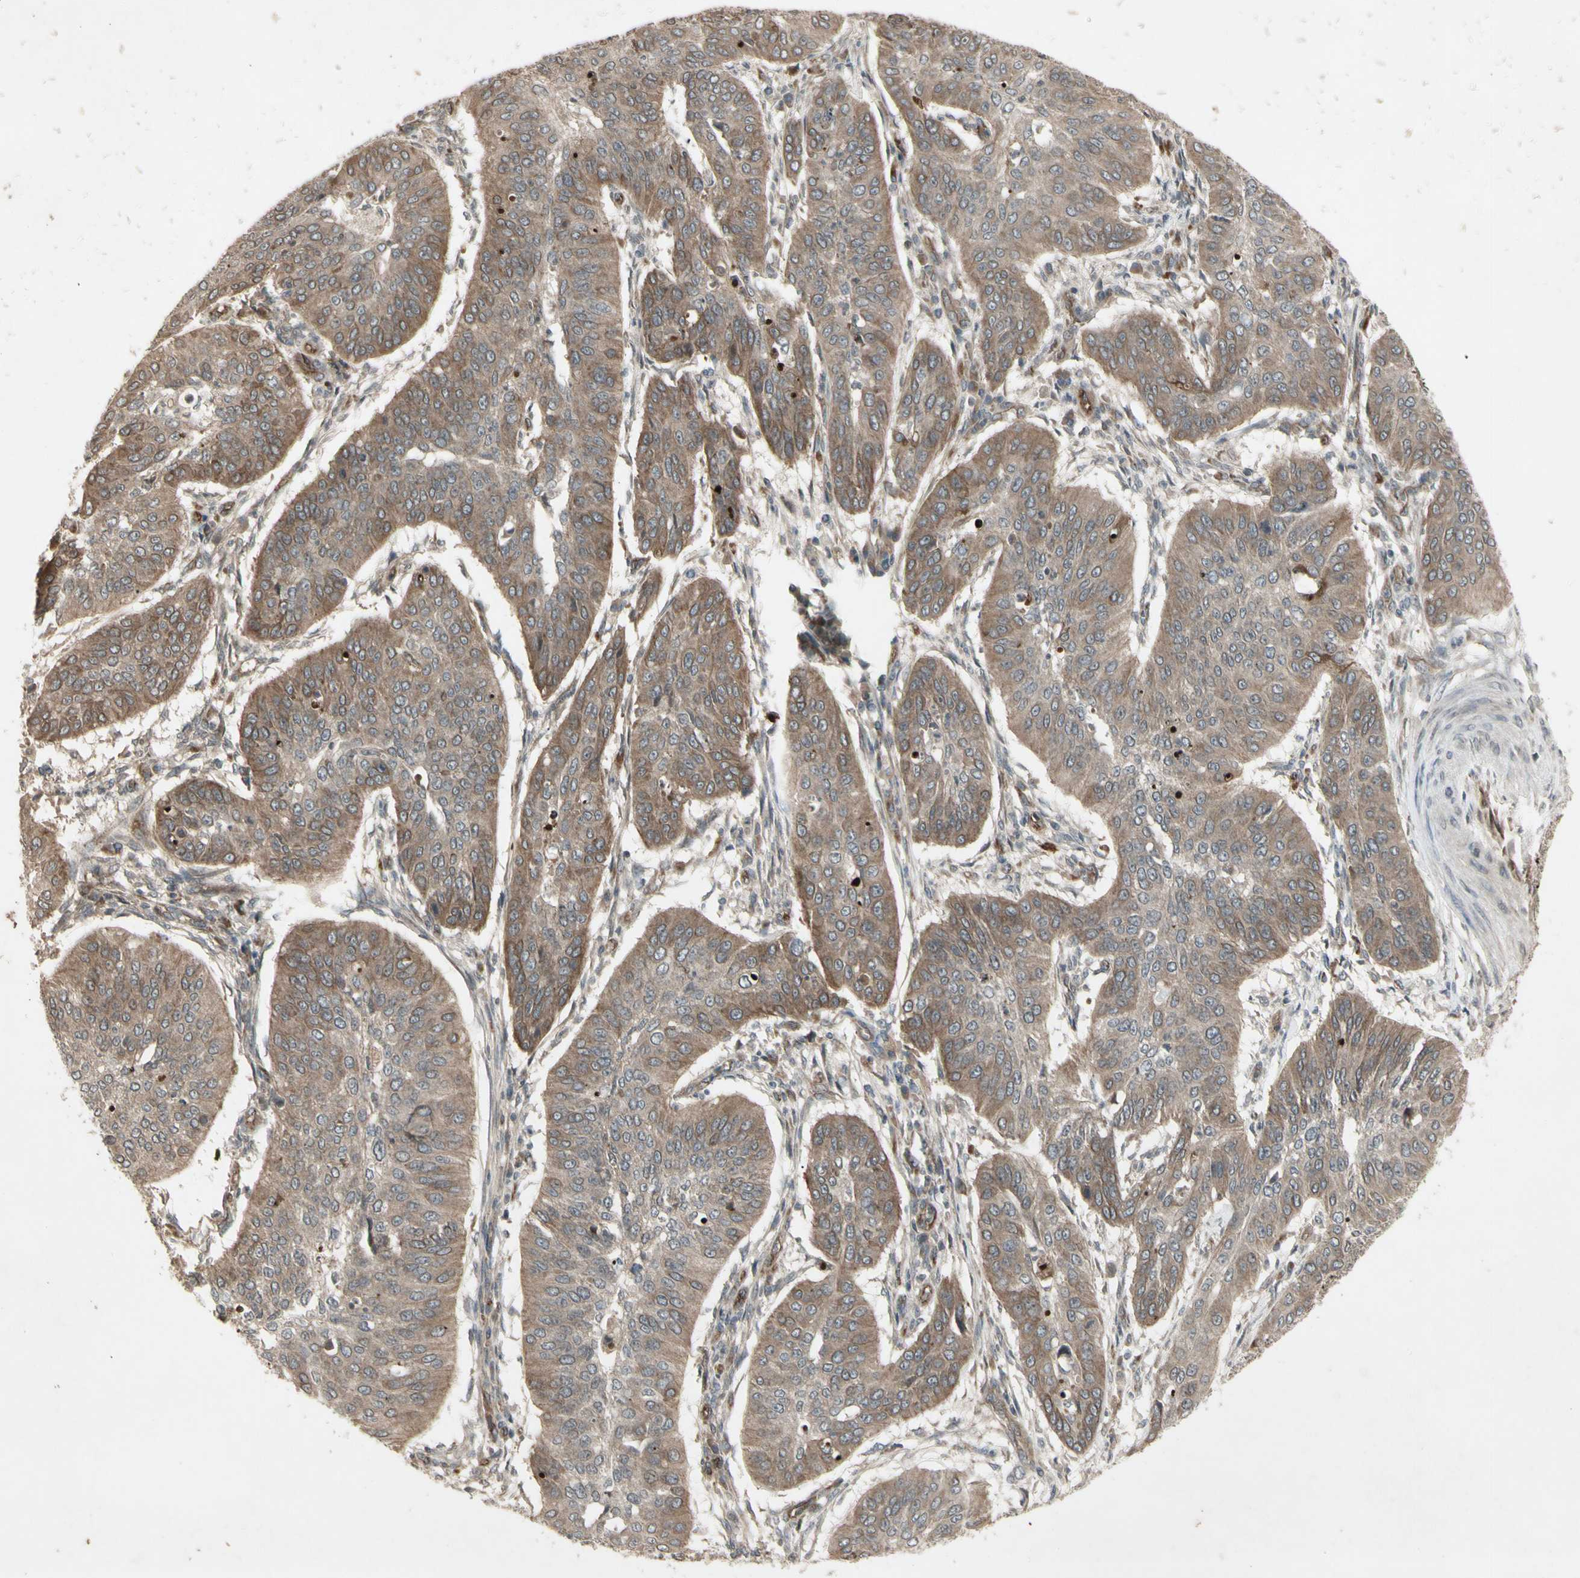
{"staining": {"intensity": "weak", "quantity": ">75%", "location": "cytoplasmic/membranous"}, "tissue": "cervical cancer", "cell_type": "Tumor cells", "image_type": "cancer", "snomed": [{"axis": "morphology", "description": "Normal tissue, NOS"}, {"axis": "morphology", "description": "Squamous cell carcinoma, NOS"}, {"axis": "topography", "description": "Cervix"}], "caption": "About >75% of tumor cells in human cervical cancer demonstrate weak cytoplasmic/membranous protein staining as visualized by brown immunohistochemical staining.", "gene": "JAG1", "patient": {"sex": "female", "age": 39}}